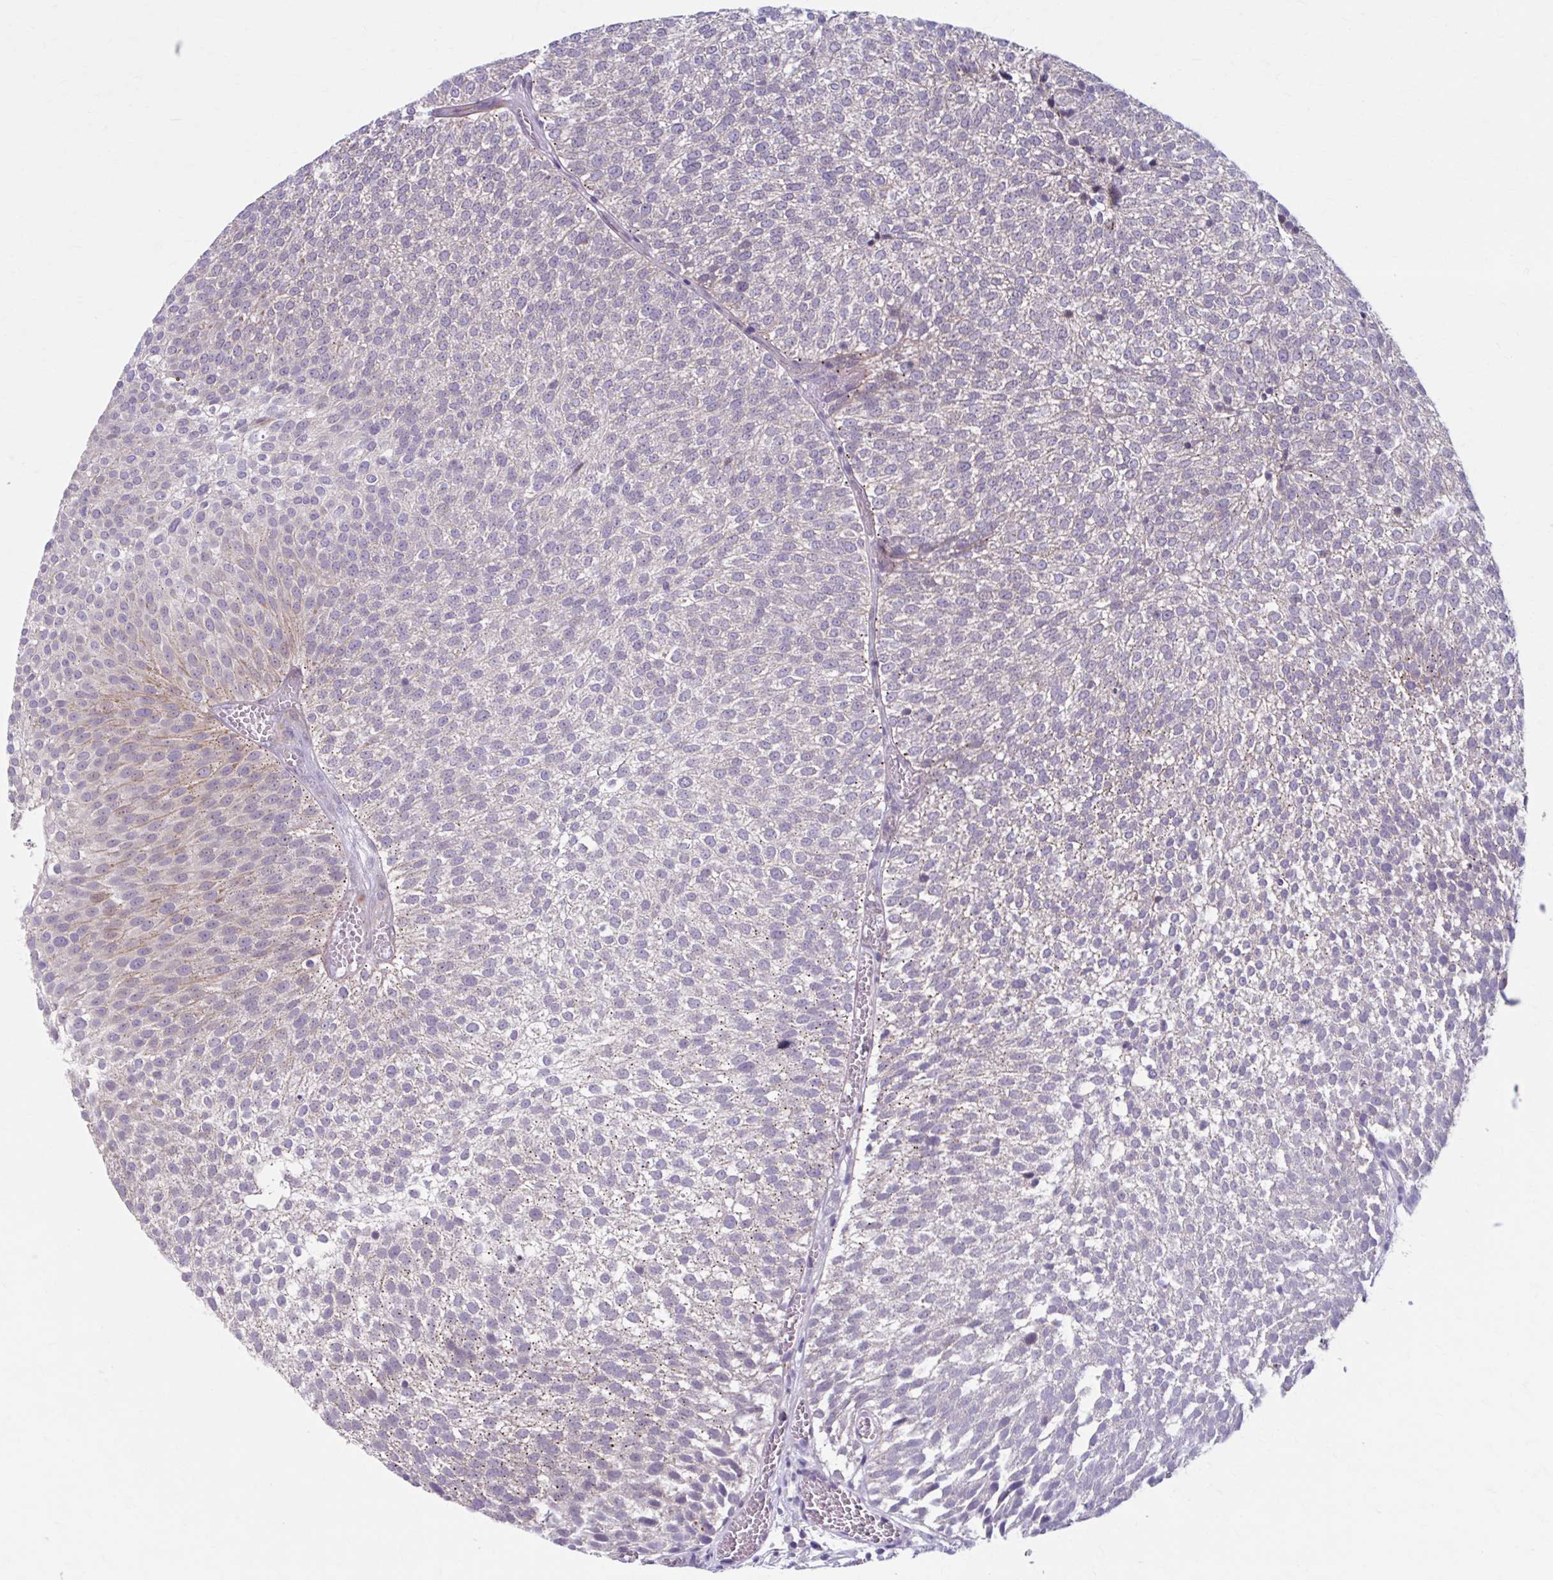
{"staining": {"intensity": "weak", "quantity": "25%-75%", "location": "cytoplasmic/membranous"}, "tissue": "urothelial cancer", "cell_type": "Tumor cells", "image_type": "cancer", "snomed": [{"axis": "morphology", "description": "Urothelial carcinoma, Low grade"}, {"axis": "topography", "description": "Urinary bladder"}], "caption": "The histopathology image displays staining of urothelial cancer, revealing weak cytoplasmic/membranous protein staining (brown color) within tumor cells.", "gene": "CHST3", "patient": {"sex": "female", "age": 79}}